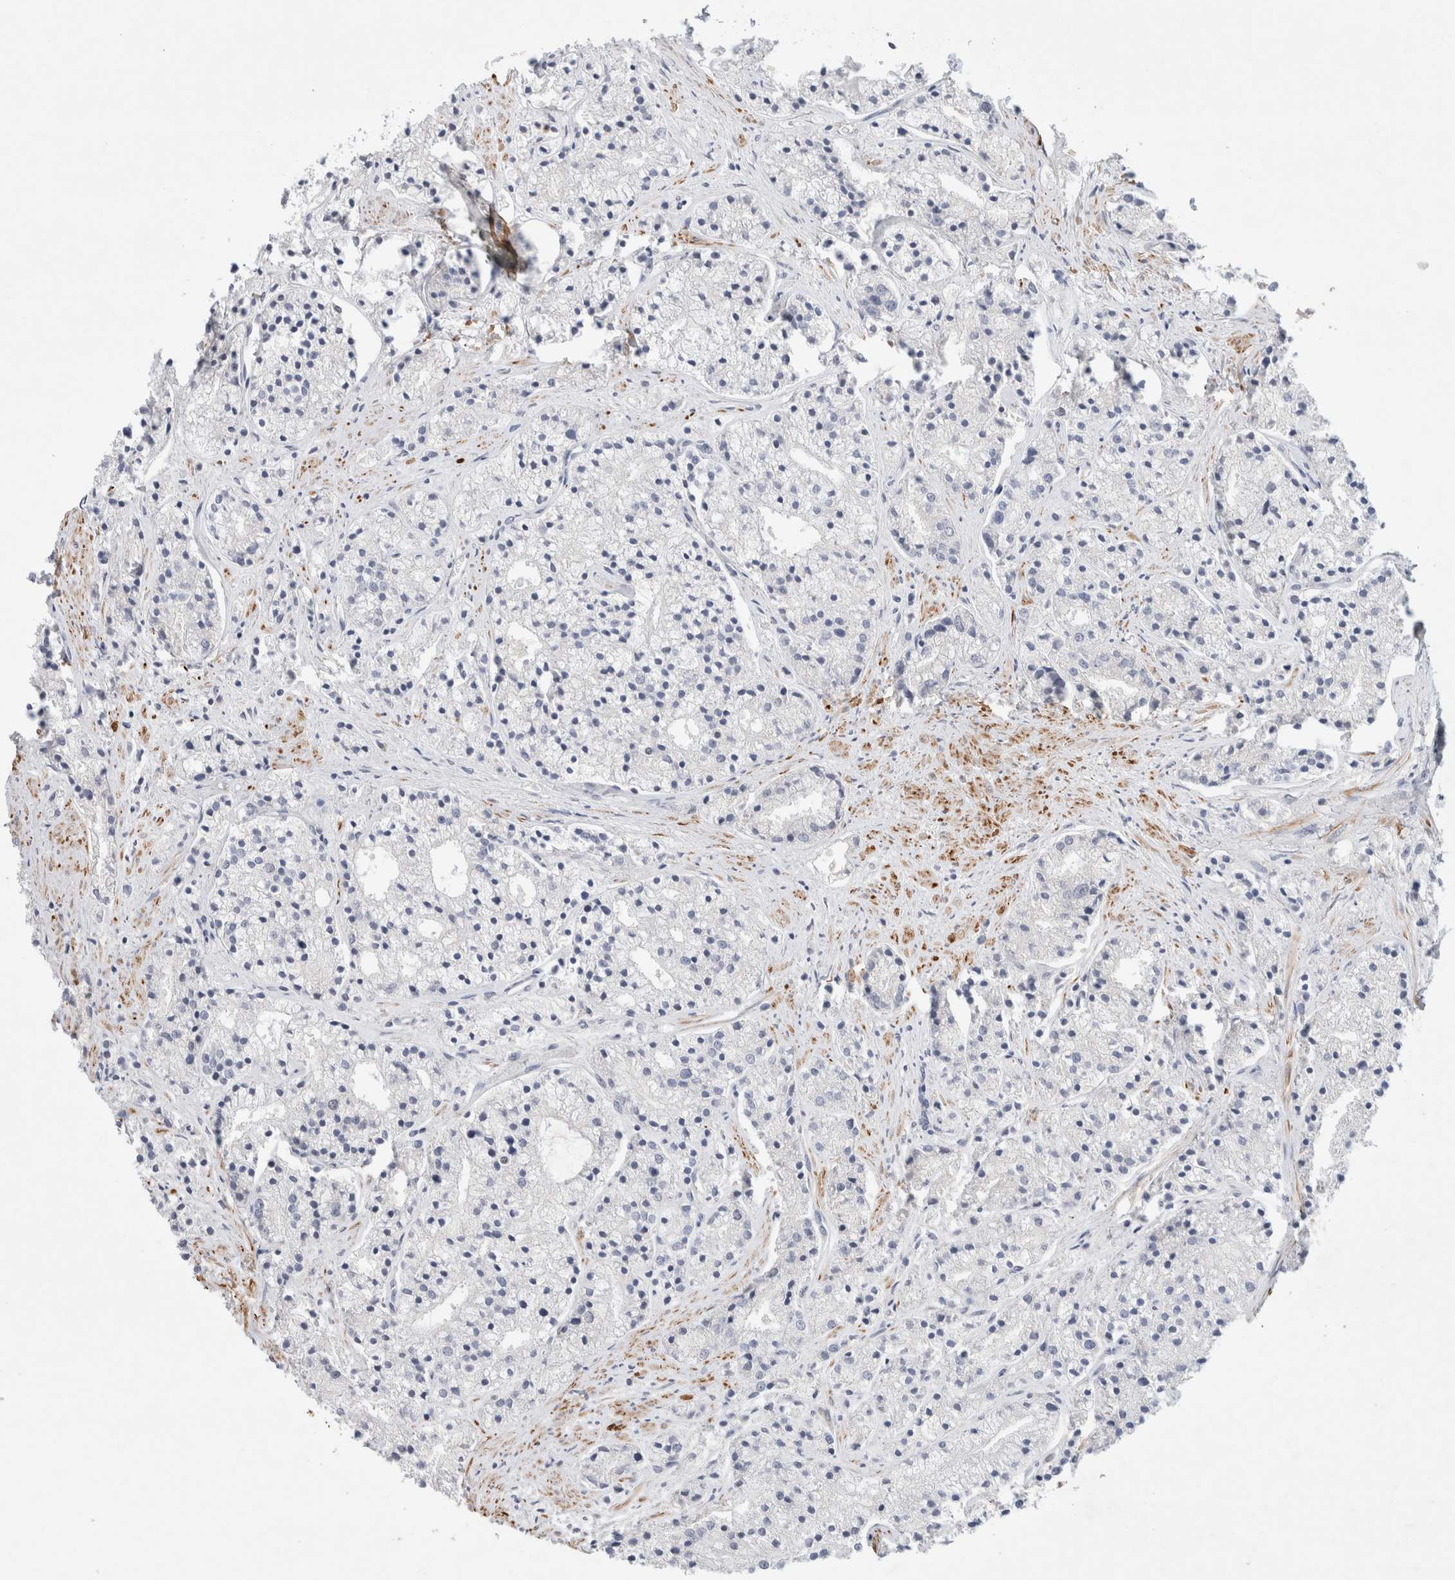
{"staining": {"intensity": "negative", "quantity": "none", "location": "none"}, "tissue": "prostate cancer", "cell_type": "Tumor cells", "image_type": "cancer", "snomed": [{"axis": "morphology", "description": "Adenocarcinoma, High grade"}, {"axis": "topography", "description": "Prostate"}], "caption": "Immunohistochemical staining of prostate cancer reveals no significant expression in tumor cells.", "gene": "KNL1", "patient": {"sex": "male", "age": 50}}